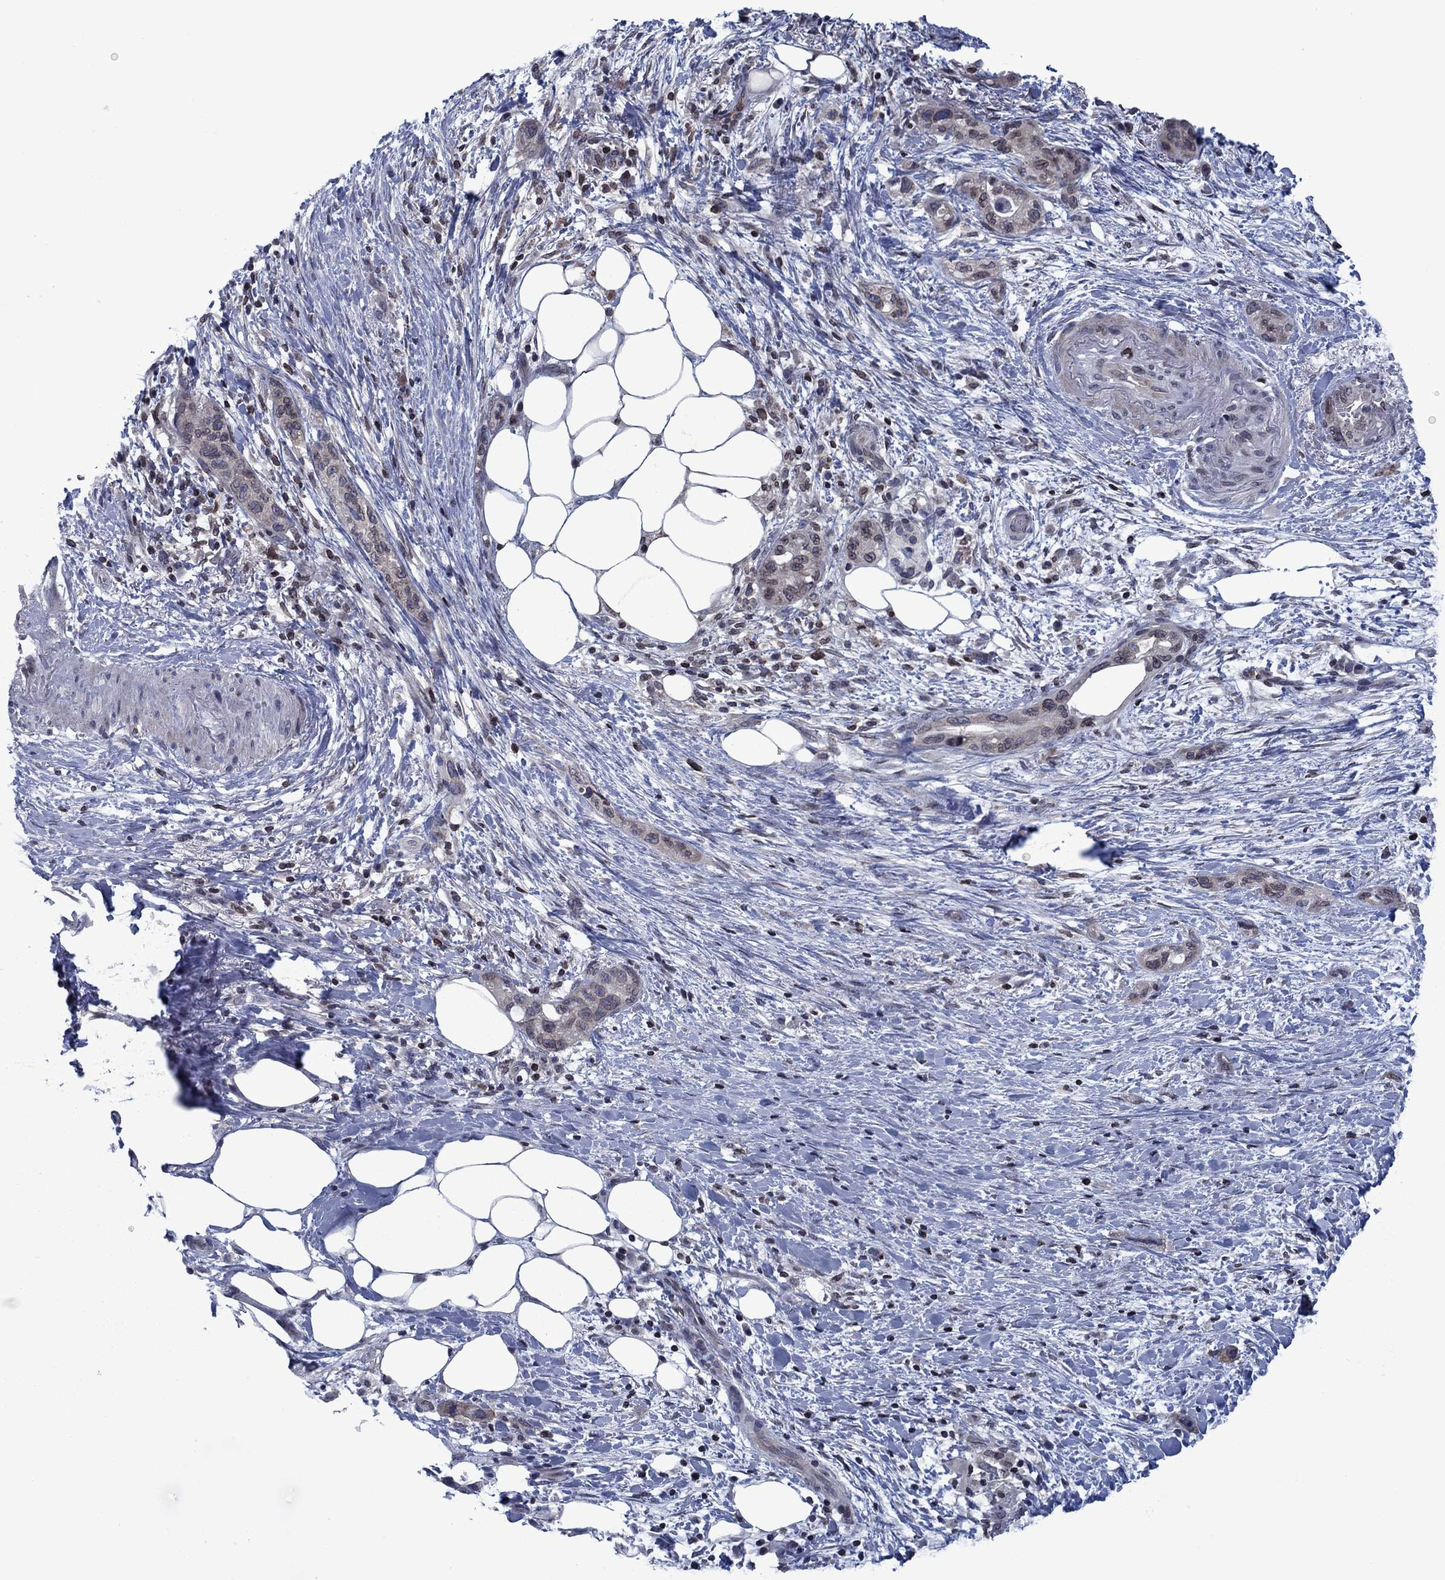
{"staining": {"intensity": "moderate", "quantity": "<25%", "location": "cytoplasmic/membranous,nuclear"}, "tissue": "pancreatic cancer", "cell_type": "Tumor cells", "image_type": "cancer", "snomed": [{"axis": "morphology", "description": "Adenocarcinoma, NOS"}, {"axis": "topography", "description": "Pancreas"}], "caption": "Immunohistochemistry of human pancreatic cancer (adenocarcinoma) demonstrates low levels of moderate cytoplasmic/membranous and nuclear expression in about <25% of tumor cells.", "gene": "SLA", "patient": {"sex": "female", "age": 72}}